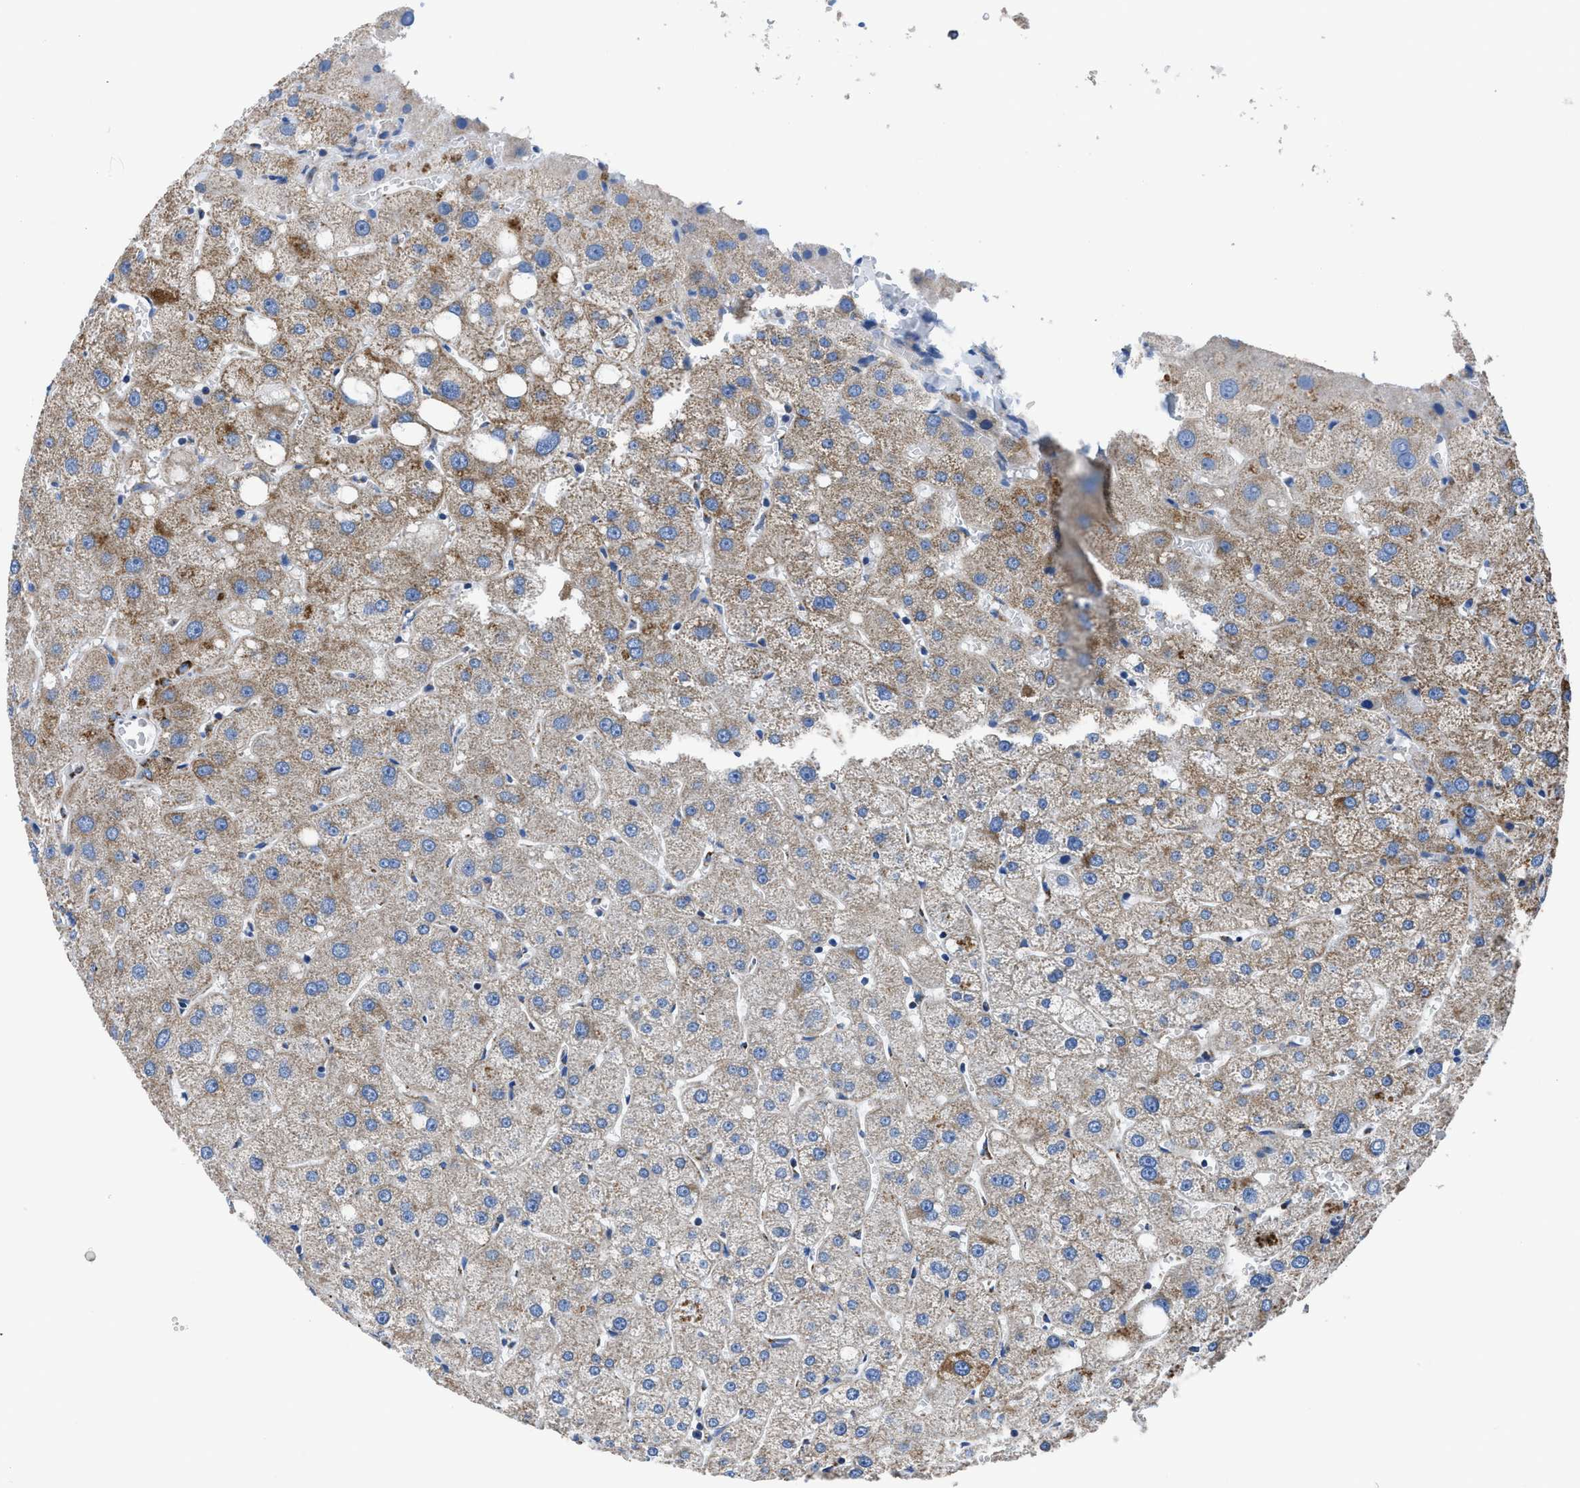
{"staining": {"intensity": "weak", "quantity": "<25%", "location": "cytoplasmic/membranous"}, "tissue": "liver", "cell_type": "Cholangiocytes", "image_type": "normal", "snomed": [{"axis": "morphology", "description": "Normal tissue, NOS"}, {"axis": "topography", "description": "Liver"}], "caption": "The histopathology image demonstrates no significant expression in cholangiocytes of liver. (DAB (3,3'-diaminobenzidine) immunohistochemistry (IHC) with hematoxylin counter stain).", "gene": "ZDHHC3", "patient": {"sex": "male", "age": 73}}